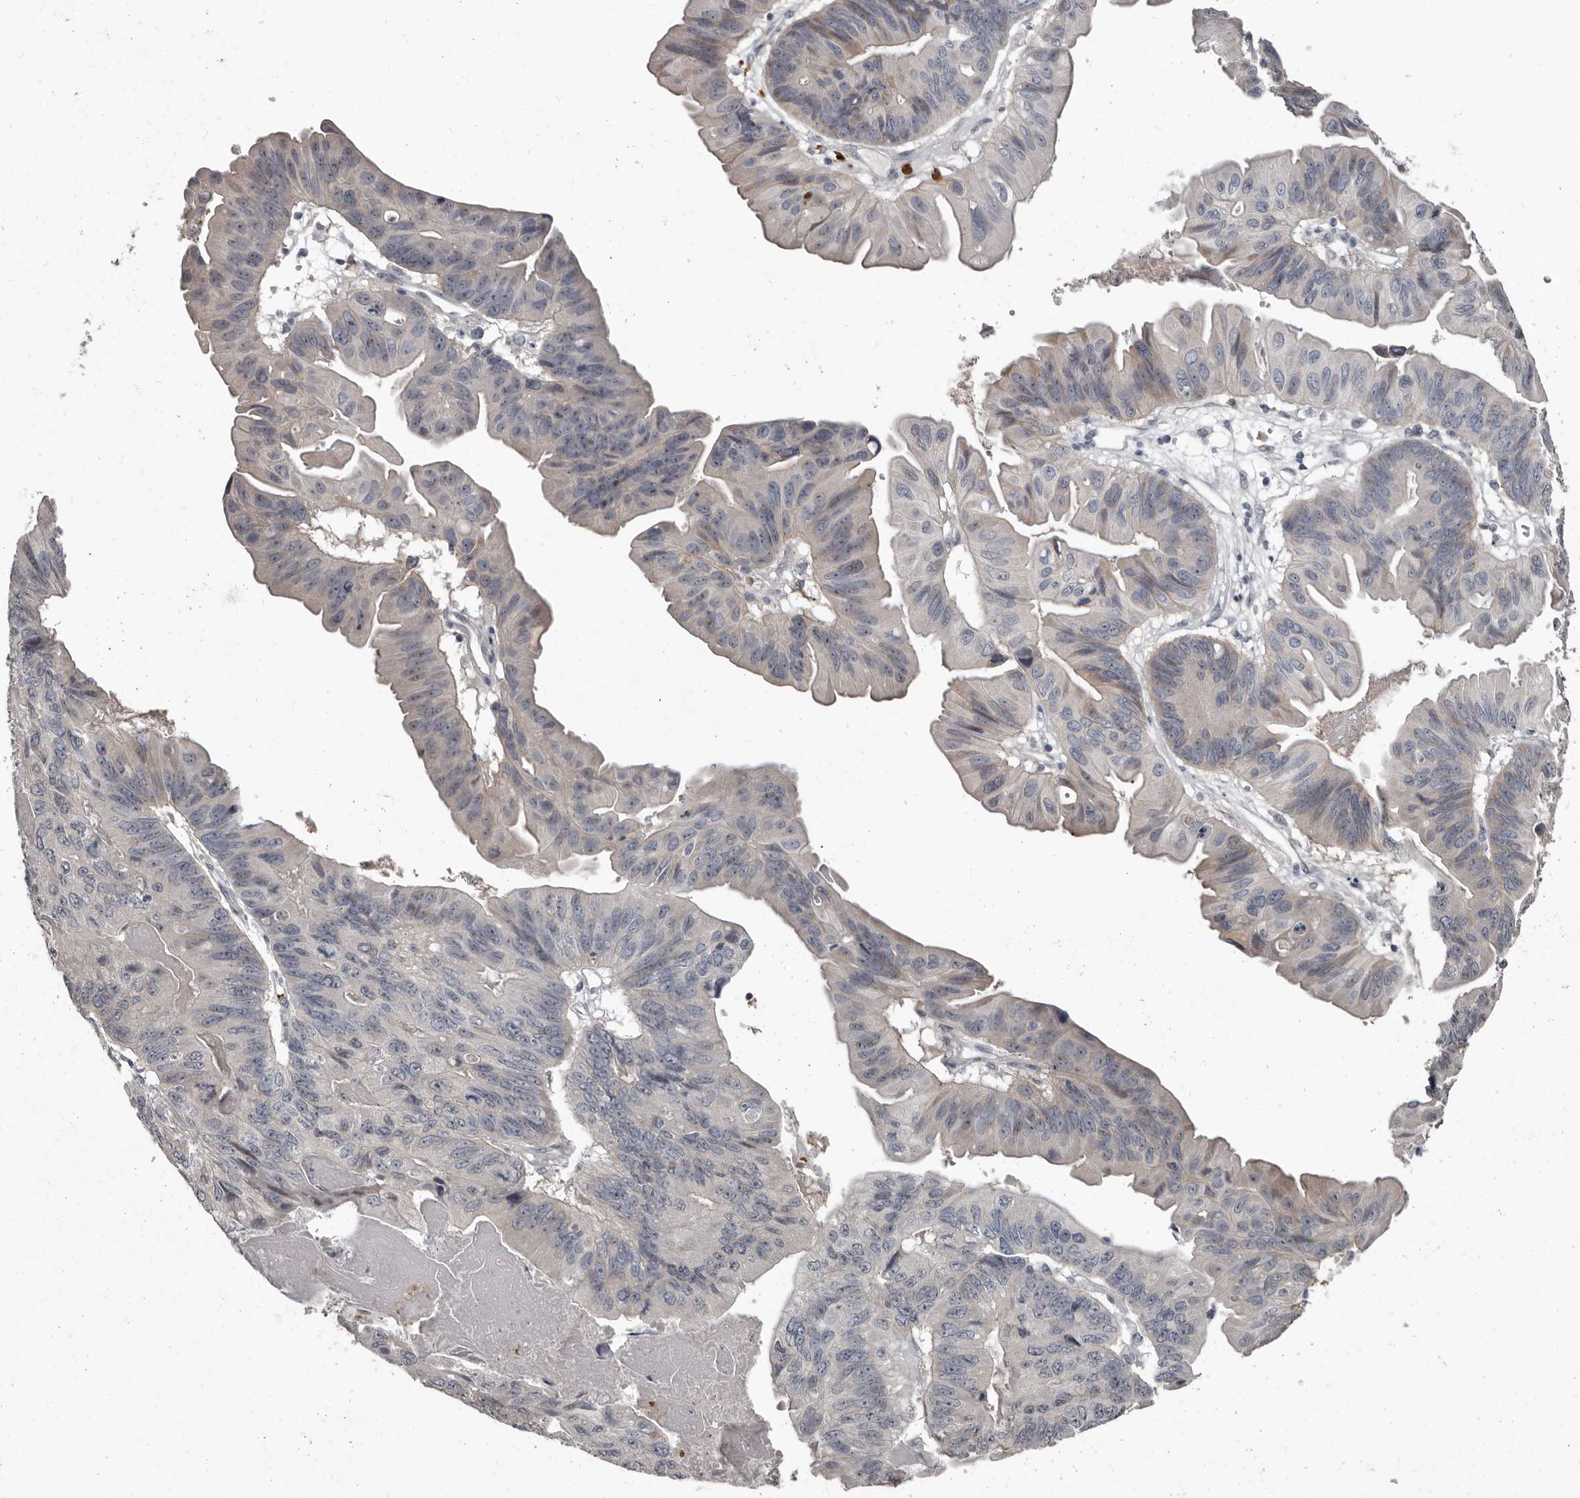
{"staining": {"intensity": "negative", "quantity": "none", "location": "none"}, "tissue": "ovarian cancer", "cell_type": "Tumor cells", "image_type": "cancer", "snomed": [{"axis": "morphology", "description": "Cystadenocarcinoma, mucinous, NOS"}, {"axis": "topography", "description": "Ovary"}], "caption": "This is a histopathology image of IHC staining of ovarian cancer, which shows no staining in tumor cells.", "gene": "GPR157", "patient": {"sex": "female", "age": 61}}